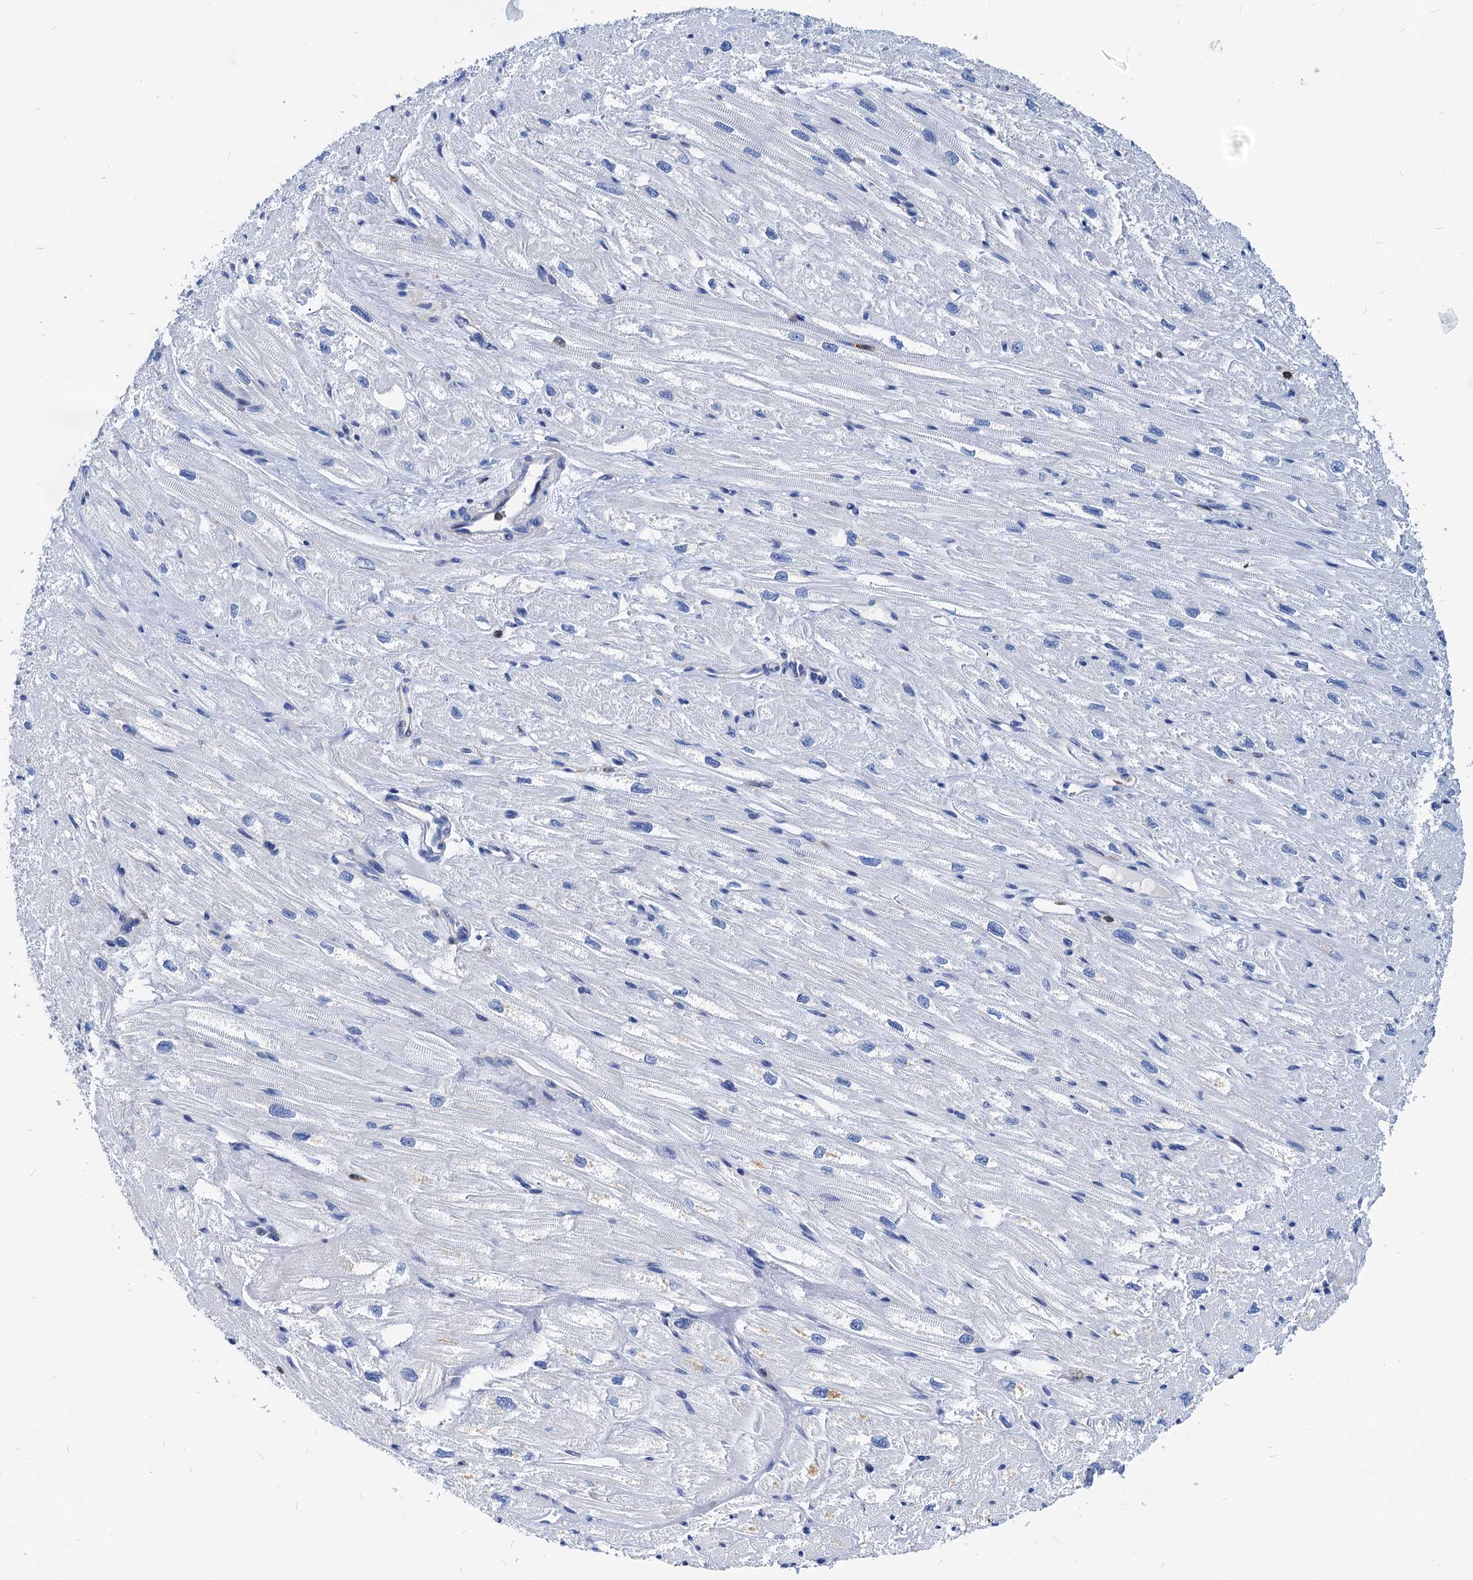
{"staining": {"intensity": "weak", "quantity": "<25%", "location": "cytoplasmic/membranous"}, "tissue": "heart muscle", "cell_type": "Cardiomyocytes", "image_type": "normal", "snomed": [{"axis": "morphology", "description": "Normal tissue, NOS"}, {"axis": "topography", "description": "Heart"}], "caption": "The photomicrograph reveals no significant expression in cardiomyocytes of heart muscle.", "gene": "LCP2", "patient": {"sex": "male", "age": 50}}